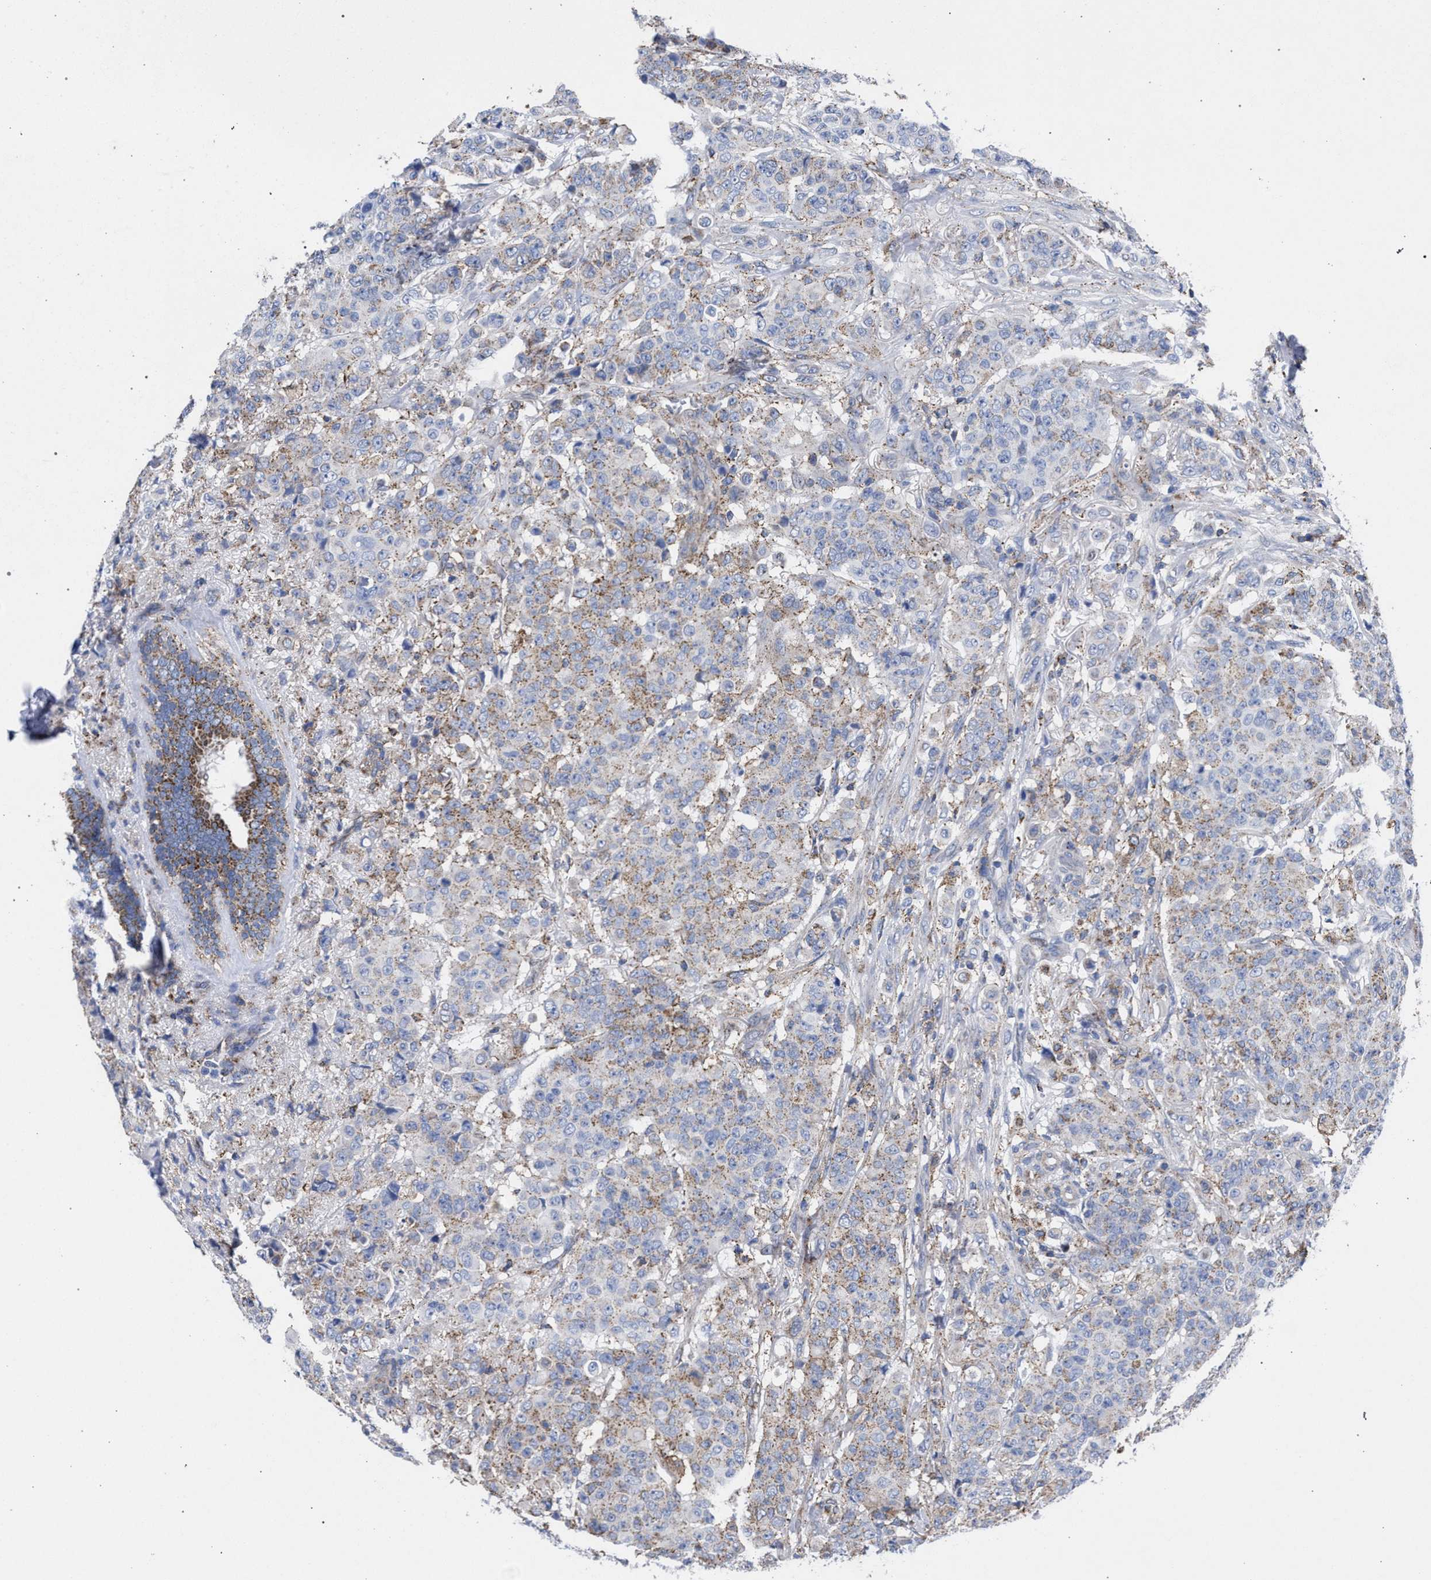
{"staining": {"intensity": "weak", "quantity": "<25%", "location": "cytoplasmic/membranous"}, "tissue": "breast cancer", "cell_type": "Tumor cells", "image_type": "cancer", "snomed": [{"axis": "morphology", "description": "Duct carcinoma"}, {"axis": "topography", "description": "Breast"}], "caption": "High power microscopy histopathology image of an IHC histopathology image of breast cancer, revealing no significant staining in tumor cells.", "gene": "ACADS", "patient": {"sex": "female", "age": 40}}